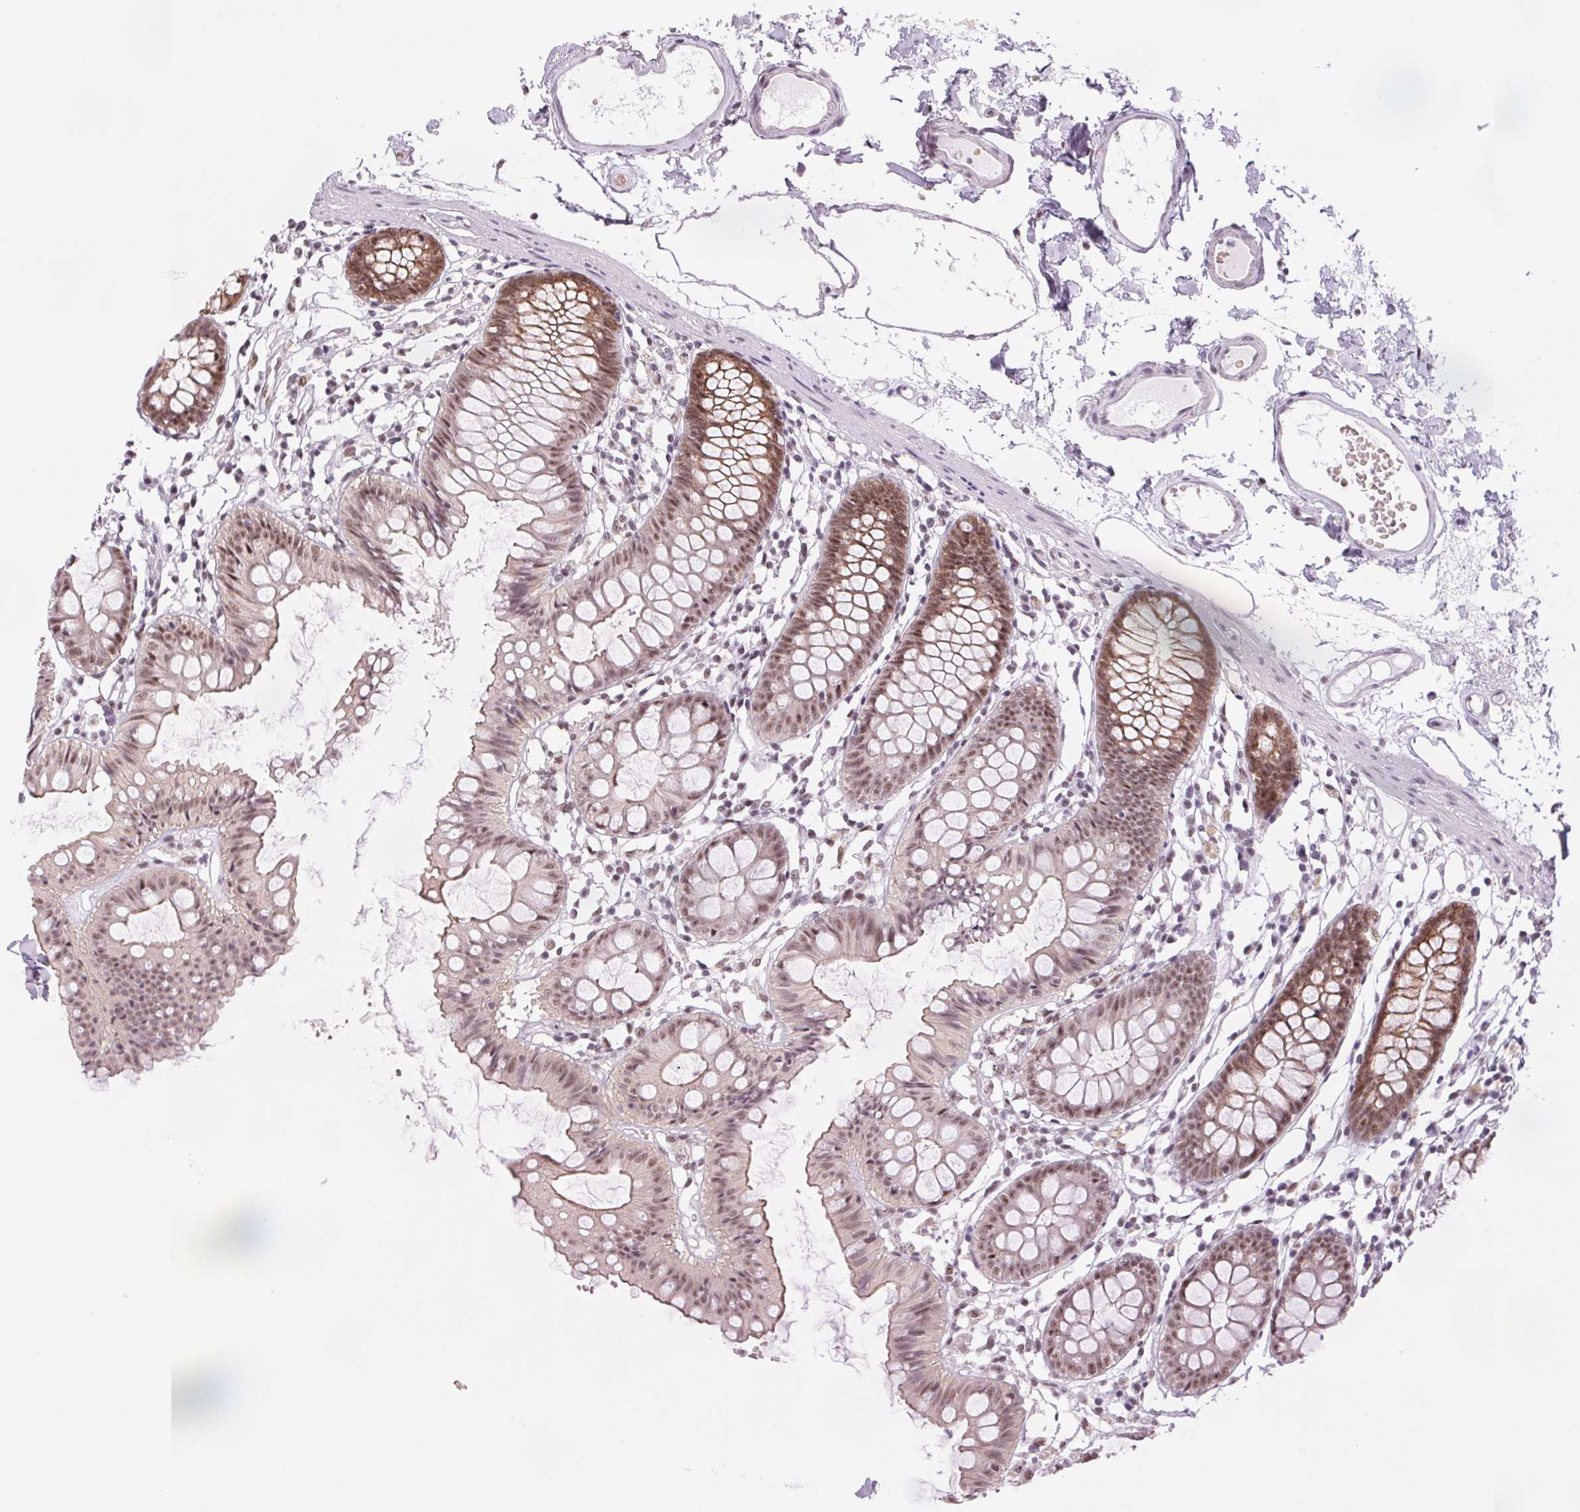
{"staining": {"intensity": "negative", "quantity": "none", "location": "none"}, "tissue": "colon", "cell_type": "Endothelial cells", "image_type": "normal", "snomed": [{"axis": "morphology", "description": "Normal tissue, NOS"}, {"axis": "topography", "description": "Colon"}], "caption": "The photomicrograph shows no staining of endothelial cells in benign colon.", "gene": "ZC3H14", "patient": {"sex": "female", "age": 84}}